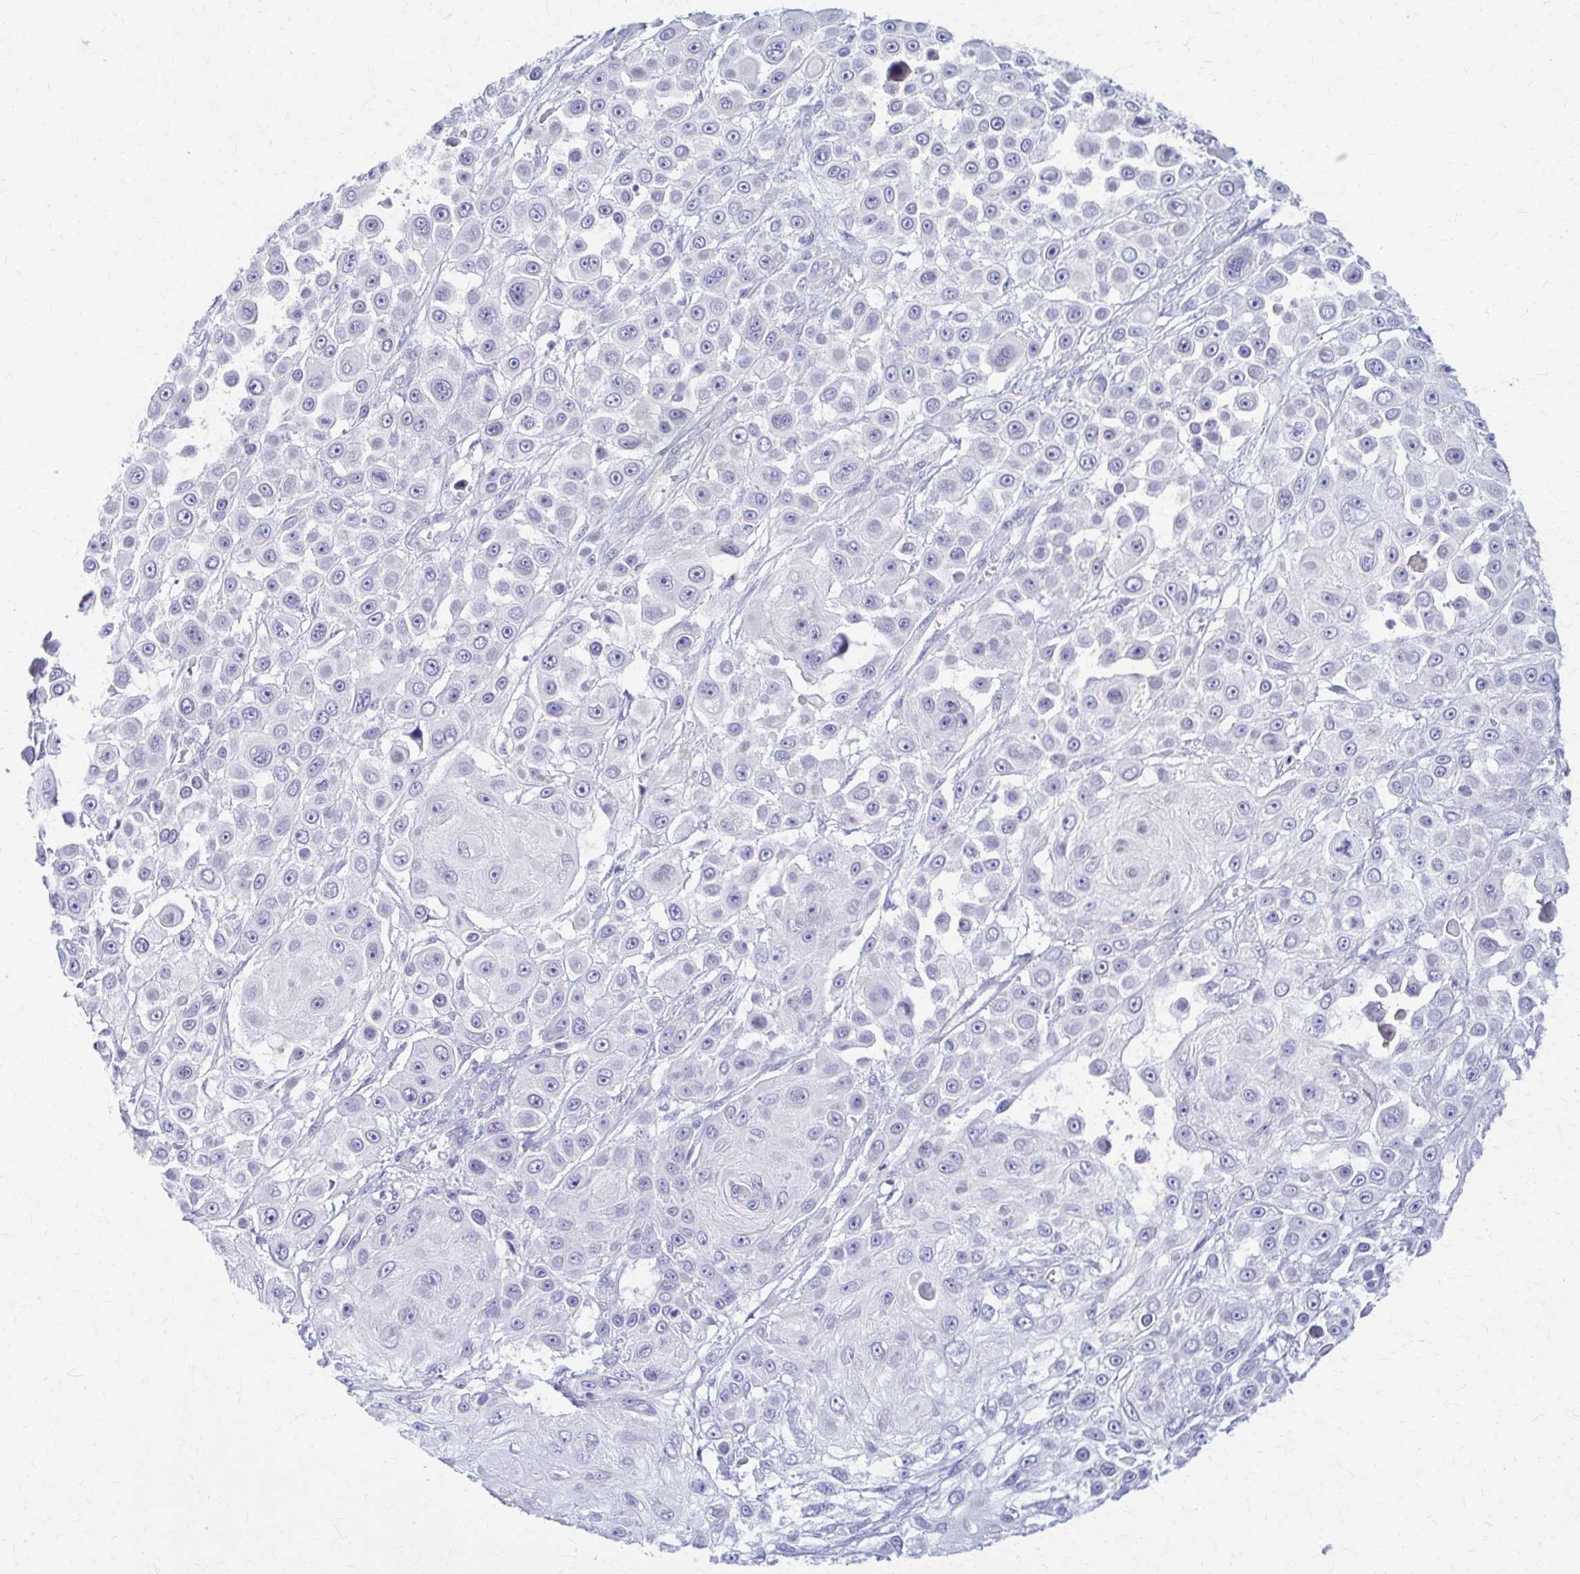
{"staining": {"intensity": "negative", "quantity": "none", "location": "none"}, "tissue": "skin cancer", "cell_type": "Tumor cells", "image_type": "cancer", "snomed": [{"axis": "morphology", "description": "Squamous cell carcinoma, NOS"}, {"axis": "topography", "description": "Skin"}], "caption": "High power microscopy image of an immunohistochemistry (IHC) photomicrograph of skin squamous cell carcinoma, revealing no significant staining in tumor cells.", "gene": "RHOBTB2", "patient": {"sex": "male", "age": 67}}